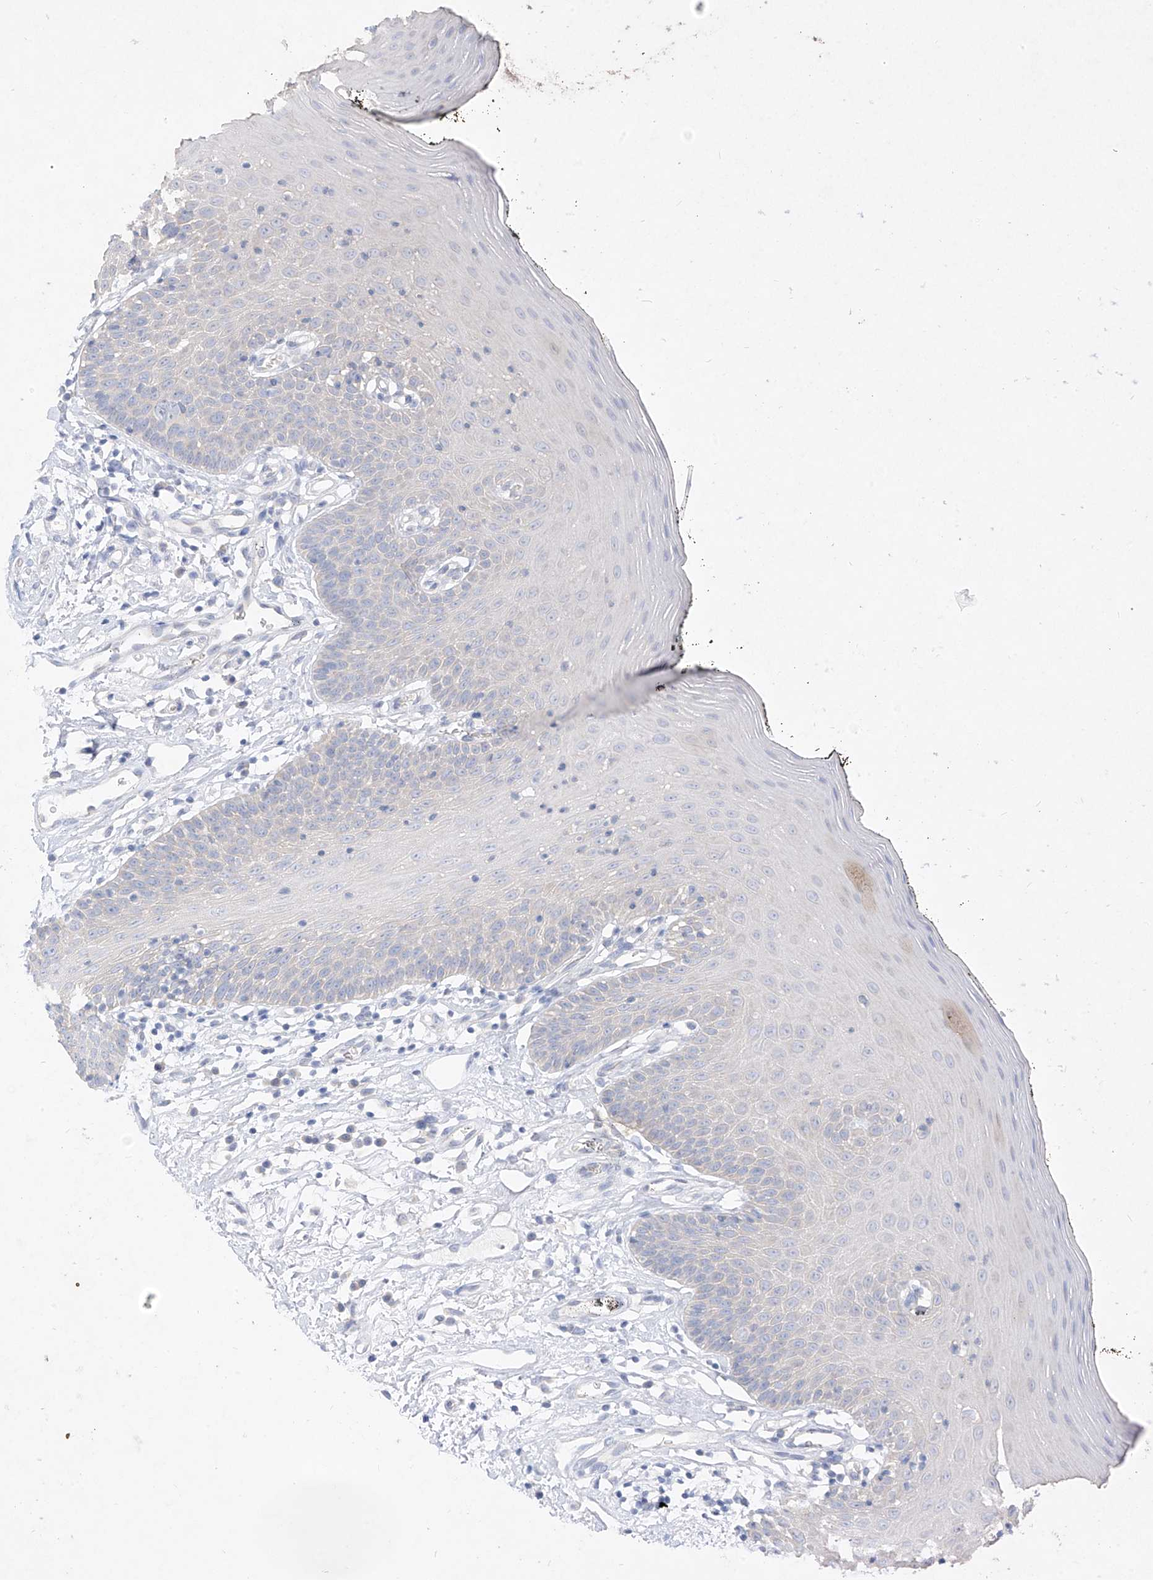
{"staining": {"intensity": "negative", "quantity": "none", "location": "none"}, "tissue": "oral mucosa", "cell_type": "Squamous epithelial cells", "image_type": "normal", "snomed": [{"axis": "morphology", "description": "Normal tissue, NOS"}, {"axis": "topography", "description": "Oral tissue"}], "caption": "The histopathology image reveals no significant expression in squamous epithelial cells of oral mucosa.", "gene": "ZZEF1", "patient": {"sex": "male", "age": 74}}